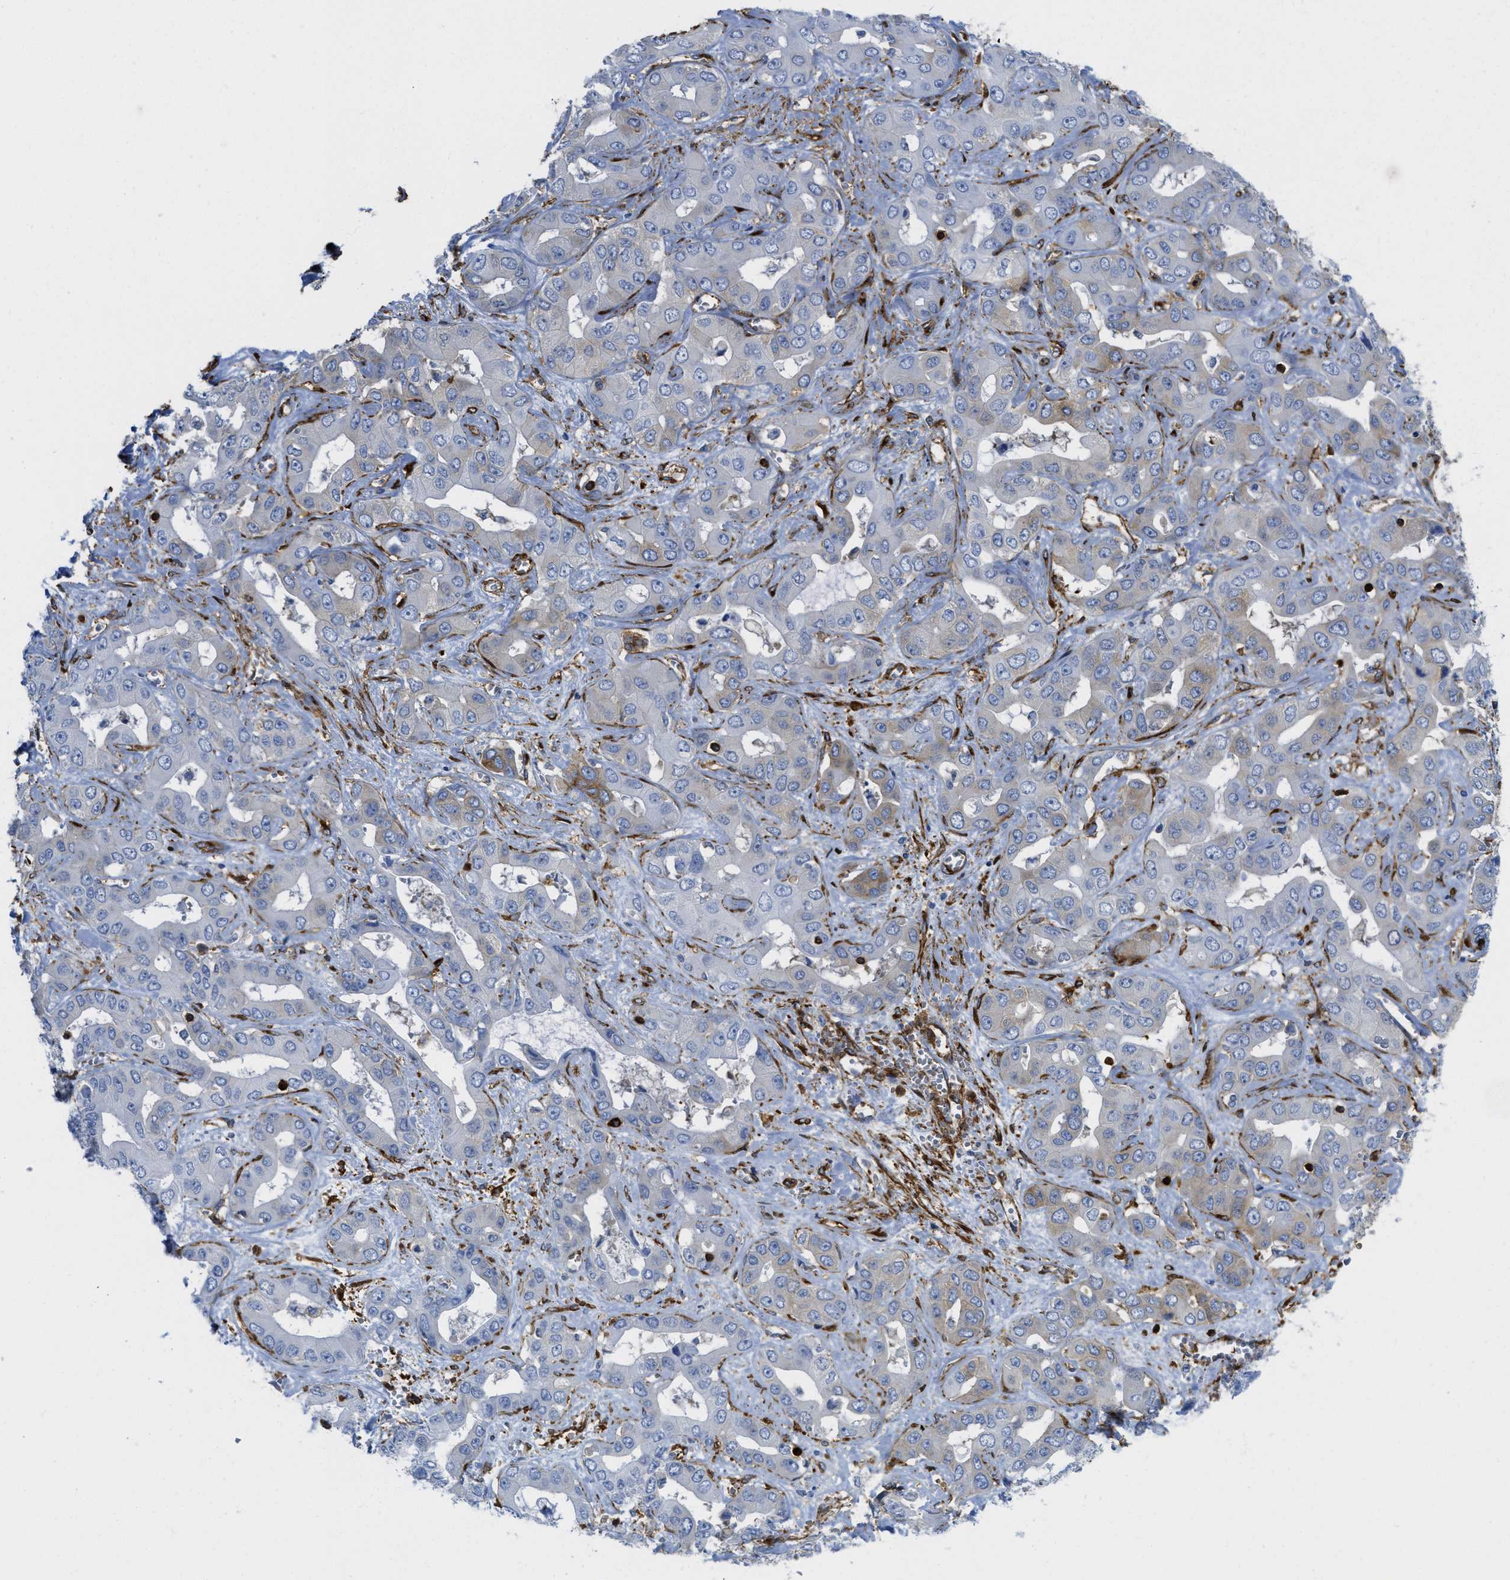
{"staining": {"intensity": "weak", "quantity": "<25%", "location": "cytoplasmic/membranous"}, "tissue": "liver cancer", "cell_type": "Tumor cells", "image_type": "cancer", "snomed": [{"axis": "morphology", "description": "Cholangiocarcinoma"}, {"axis": "topography", "description": "Liver"}], "caption": "Immunohistochemistry (IHC) photomicrograph of neoplastic tissue: human liver cancer (cholangiocarcinoma) stained with DAB (3,3'-diaminobenzidine) demonstrates no significant protein expression in tumor cells. (DAB (3,3'-diaminobenzidine) immunohistochemistry (IHC) visualized using brightfield microscopy, high magnification).", "gene": "HIP1", "patient": {"sex": "female", "age": 52}}